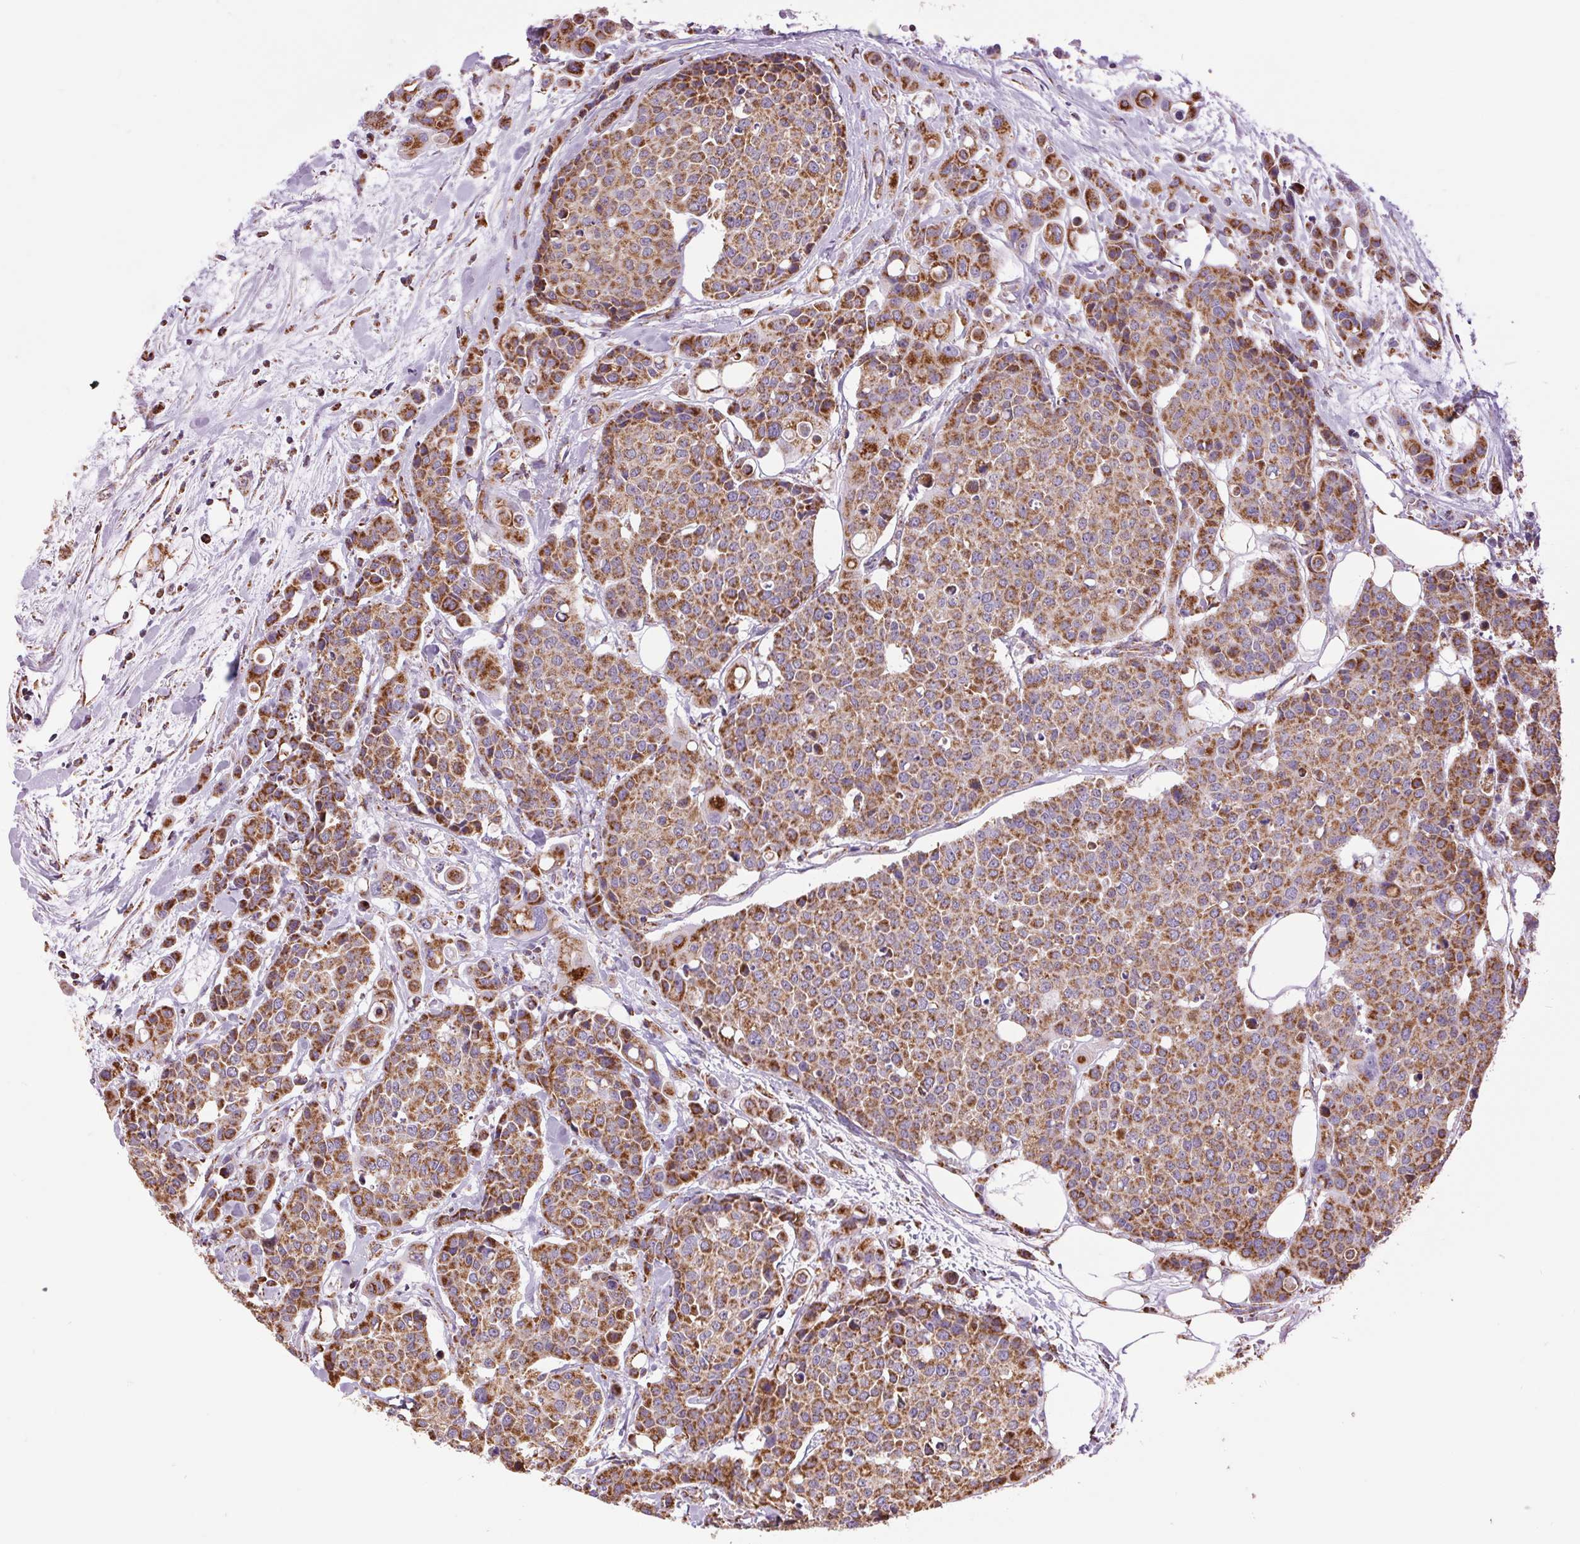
{"staining": {"intensity": "moderate", "quantity": ">75%", "location": "cytoplasmic/membranous"}, "tissue": "carcinoid", "cell_type": "Tumor cells", "image_type": "cancer", "snomed": [{"axis": "morphology", "description": "Carcinoid, malignant, NOS"}, {"axis": "topography", "description": "Colon"}], "caption": "Protein expression by immunohistochemistry shows moderate cytoplasmic/membranous staining in approximately >75% of tumor cells in malignant carcinoid. The staining is performed using DAB brown chromogen to label protein expression. The nuclei are counter-stained blue using hematoxylin.", "gene": "ATP5PB", "patient": {"sex": "male", "age": 81}}